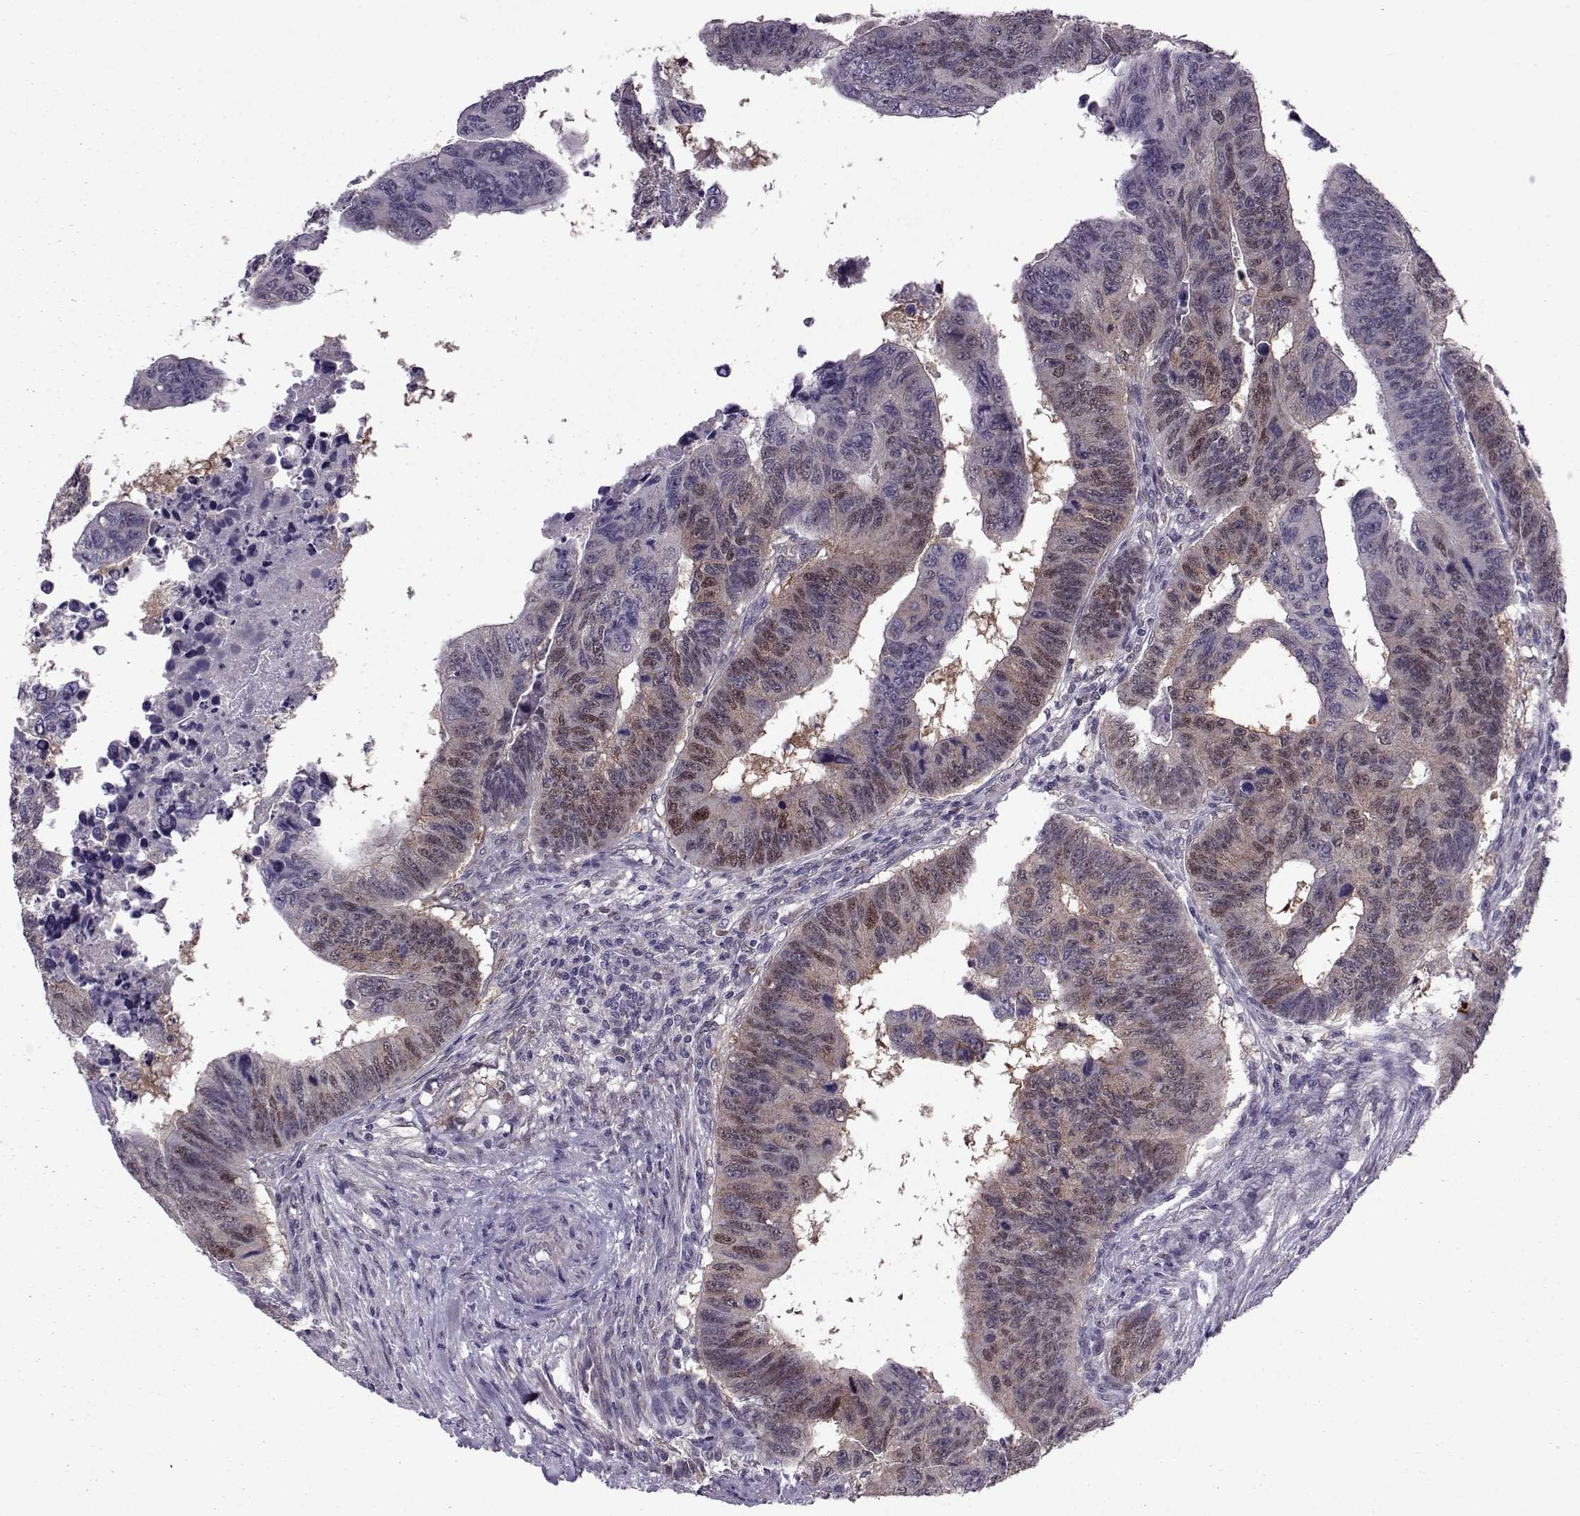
{"staining": {"intensity": "moderate", "quantity": "25%-75%", "location": "nuclear"}, "tissue": "colorectal cancer", "cell_type": "Tumor cells", "image_type": "cancer", "snomed": [{"axis": "morphology", "description": "Adenocarcinoma, NOS"}, {"axis": "topography", "description": "Rectum"}], "caption": "Immunohistochemistry histopathology image of human adenocarcinoma (colorectal) stained for a protein (brown), which shows medium levels of moderate nuclear staining in about 25%-75% of tumor cells.", "gene": "CDK4", "patient": {"sex": "female", "age": 85}}